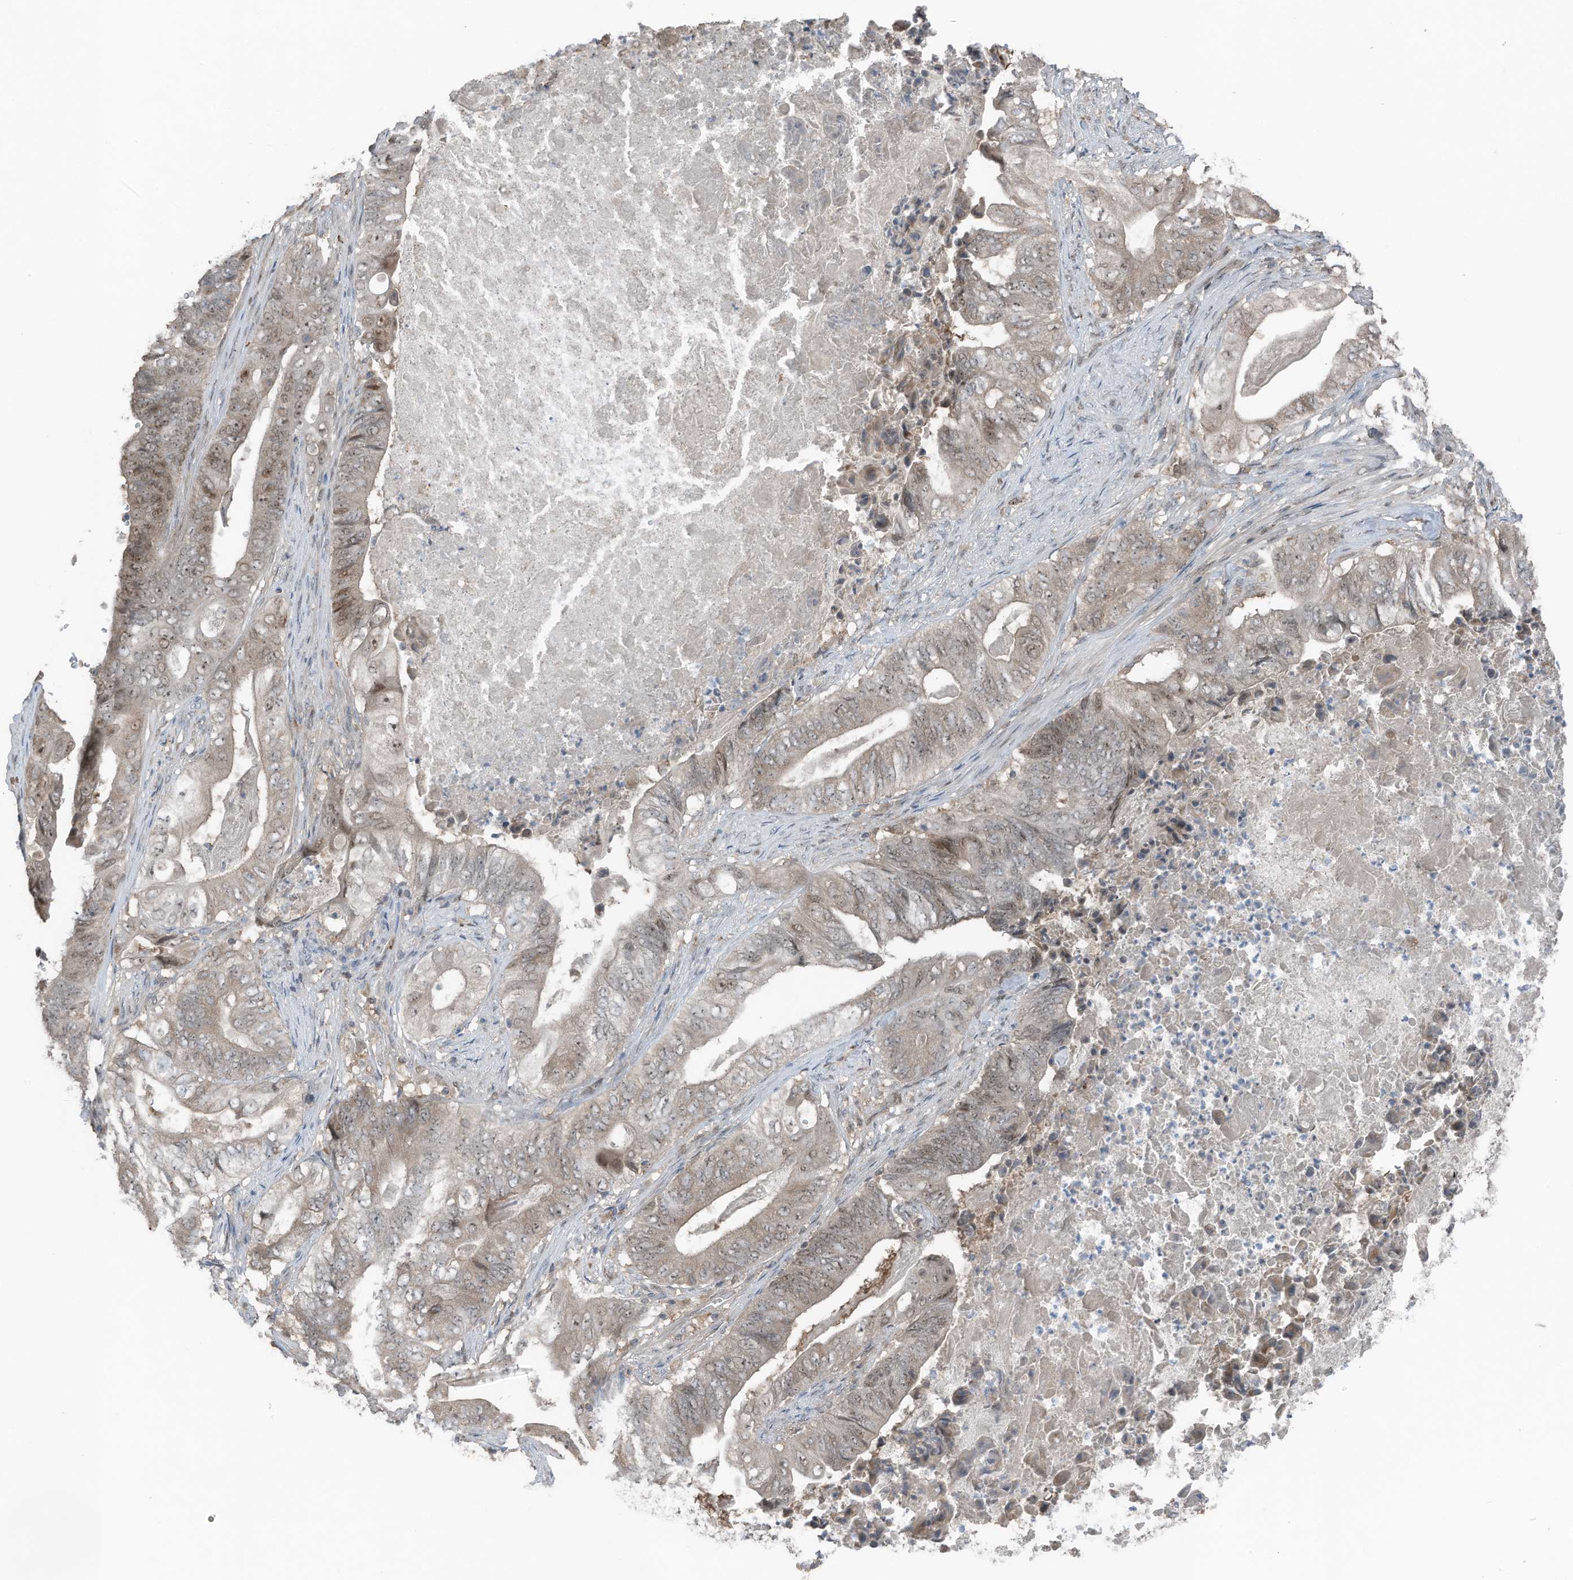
{"staining": {"intensity": "weak", "quantity": ">75%", "location": "cytoplasmic/membranous,nuclear"}, "tissue": "stomach cancer", "cell_type": "Tumor cells", "image_type": "cancer", "snomed": [{"axis": "morphology", "description": "Adenocarcinoma, NOS"}, {"axis": "topography", "description": "Stomach"}], "caption": "There is low levels of weak cytoplasmic/membranous and nuclear positivity in tumor cells of stomach cancer, as demonstrated by immunohistochemical staining (brown color).", "gene": "TXNDC9", "patient": {"sex": "female", "age": 73}}